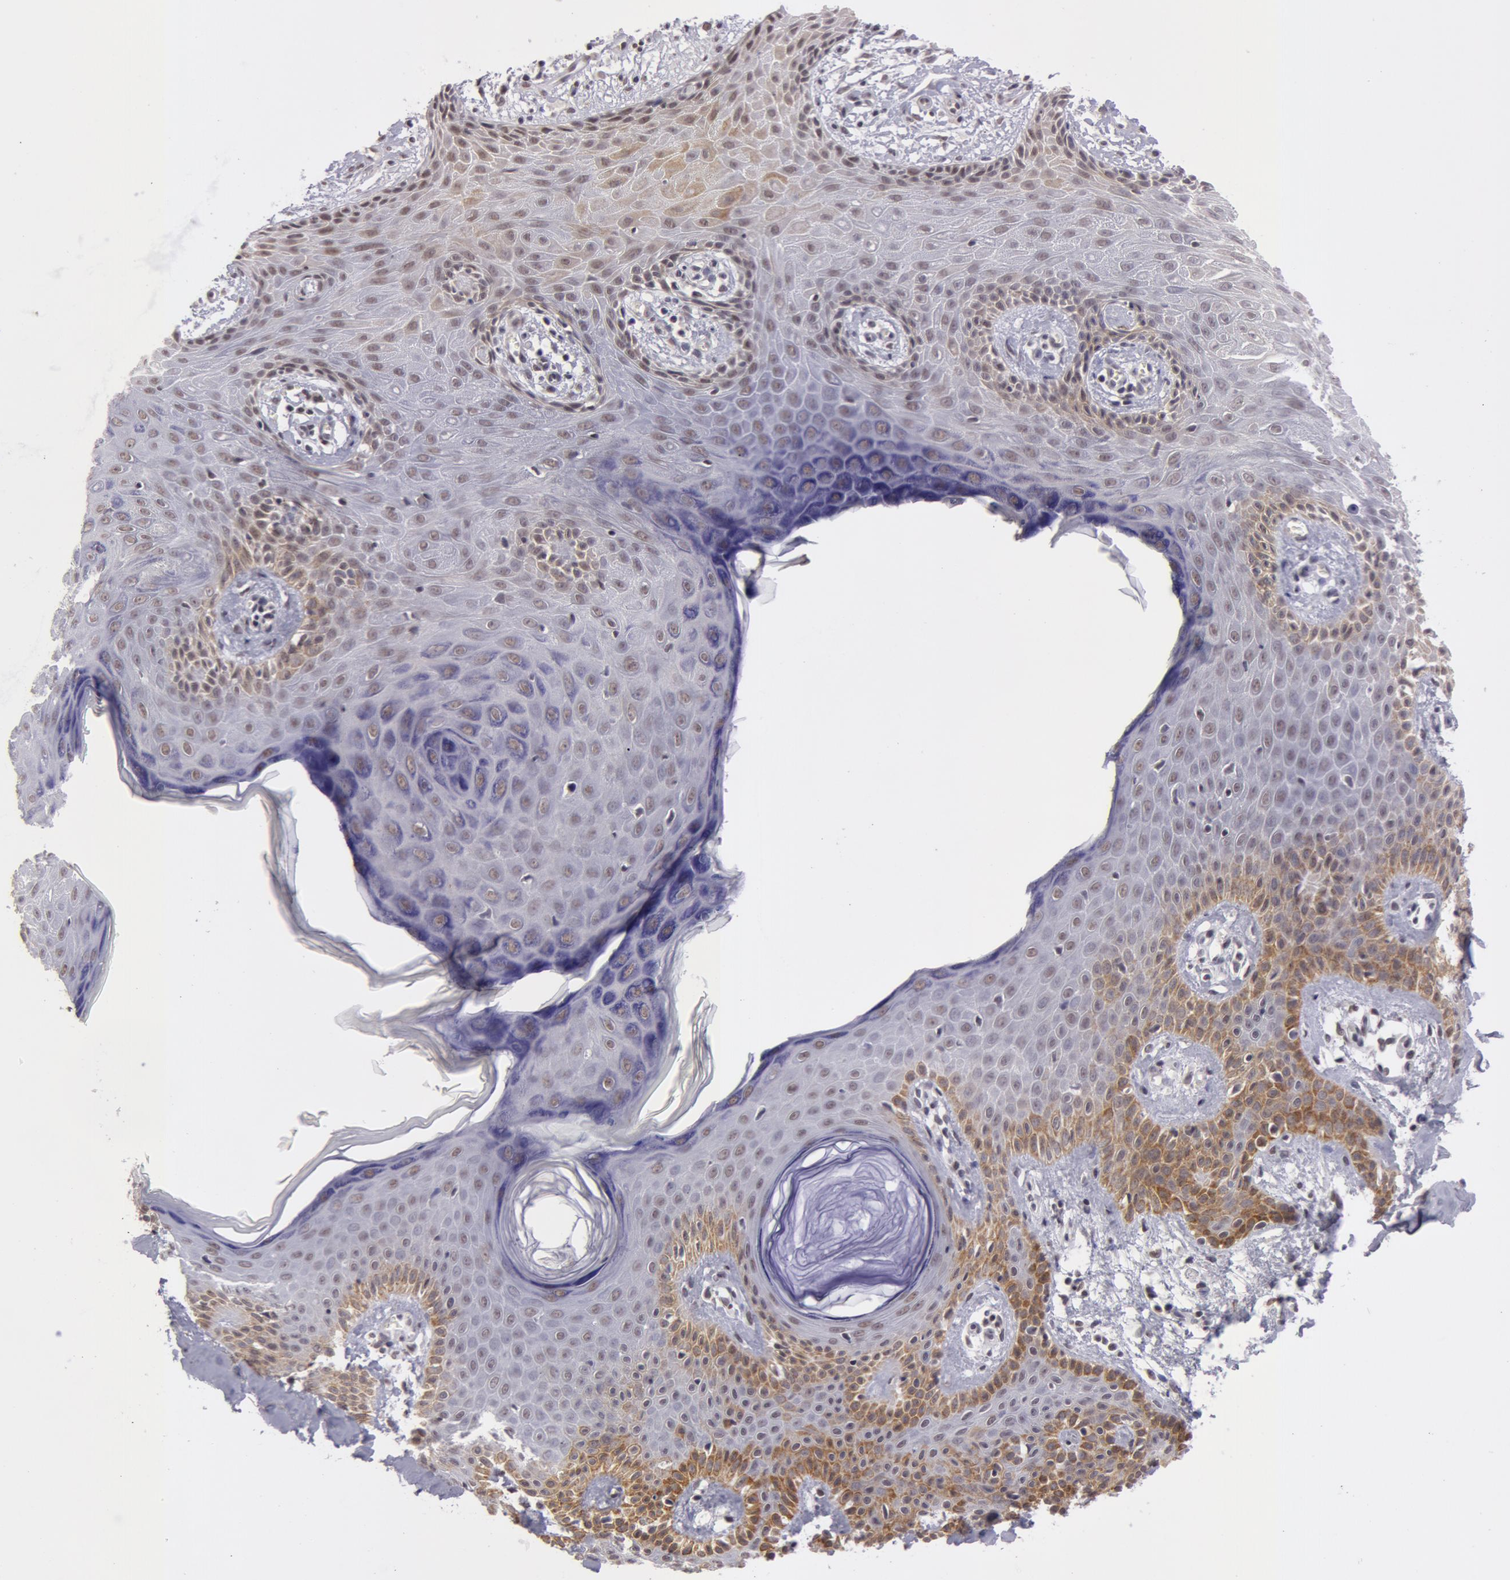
{"staining": {"intensity": "moderate", "quantity": "25%-75%", "location": "cytoplasmic/membranous"}, "tissue": "skin cancer", "cell_type": "Tumor cells", "image_type": "cancer", "snomed": [{"axis": "morphology", "description": "Basal cell carcinoma"}, {"axis": "topography", "description": "Skin"}], "caption": "This micrograph exhibits basal cell carcinoma (skin) stained with IHC to label a protein in brown. The cytoplasmic/membranous of tumor cells show moderate positivity for the protein. Nuclei are counter-stained blue.", "gene": "VRTN", "patient": {"sex": "male", "age": 75}}